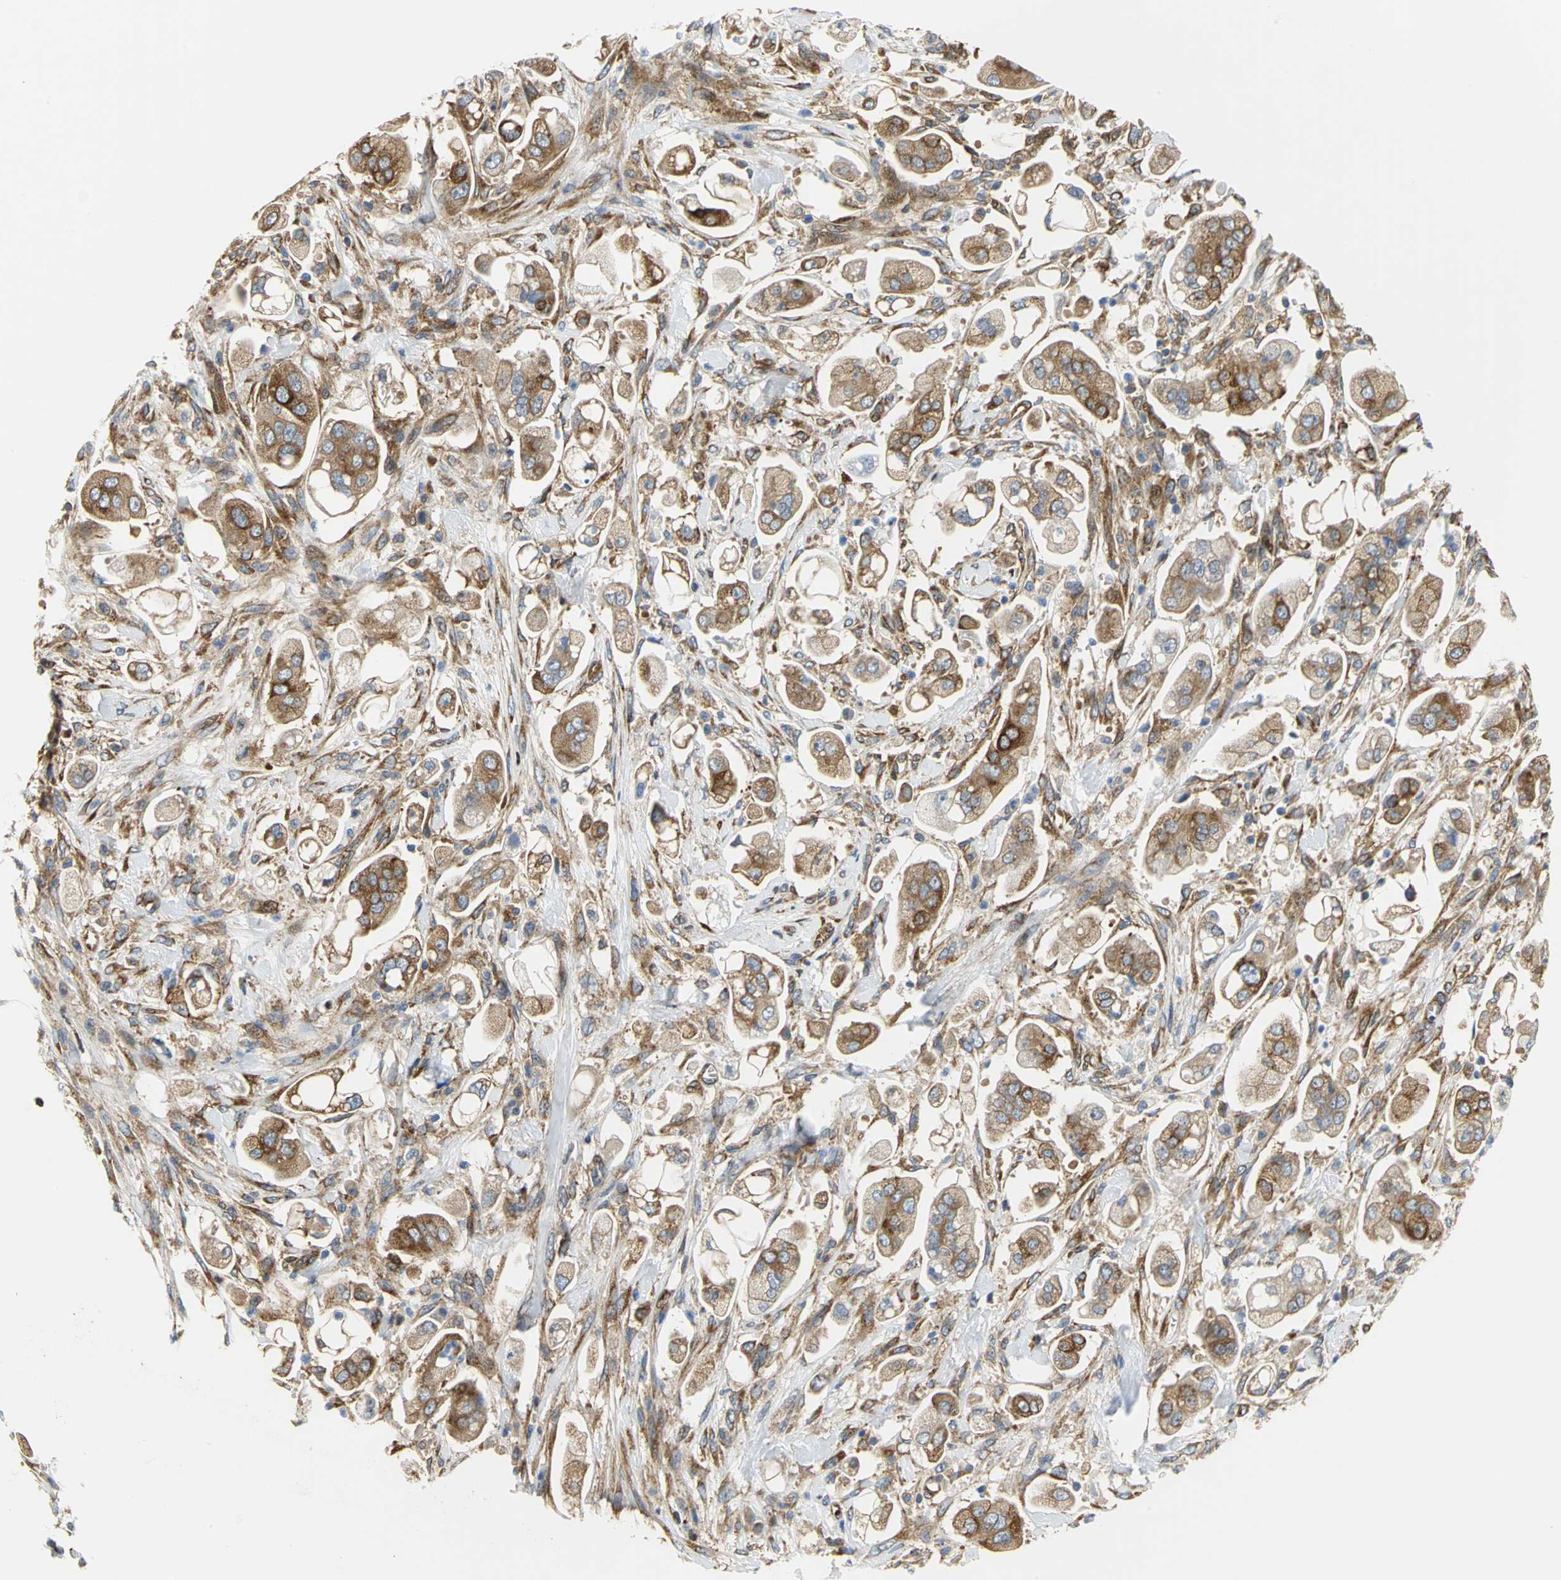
{"staining": {"intensity": "moderate", "quantity": ">75%", "location": "cytoplasmic/membranous"}, "tissue": "stomach cancer", "cell_type": "Tumor cells", "image_type": "cancer", "snomed": [{"axis": "morphology", "description": "Adenocarcinoma, NOS"}, {"axis": "topography", "description": "Stomach"}], "caption": "The image exhibits immunohistochemical staining of stomach cancer. There is moderate cytoplasmic/membranous expression is appreciated in approximately >75% of tumor cells. (DAB IHC with brightfield microscopy, high magnification).", "gene": "YBX1", "patient": {"sex": "male", "age": 62}}